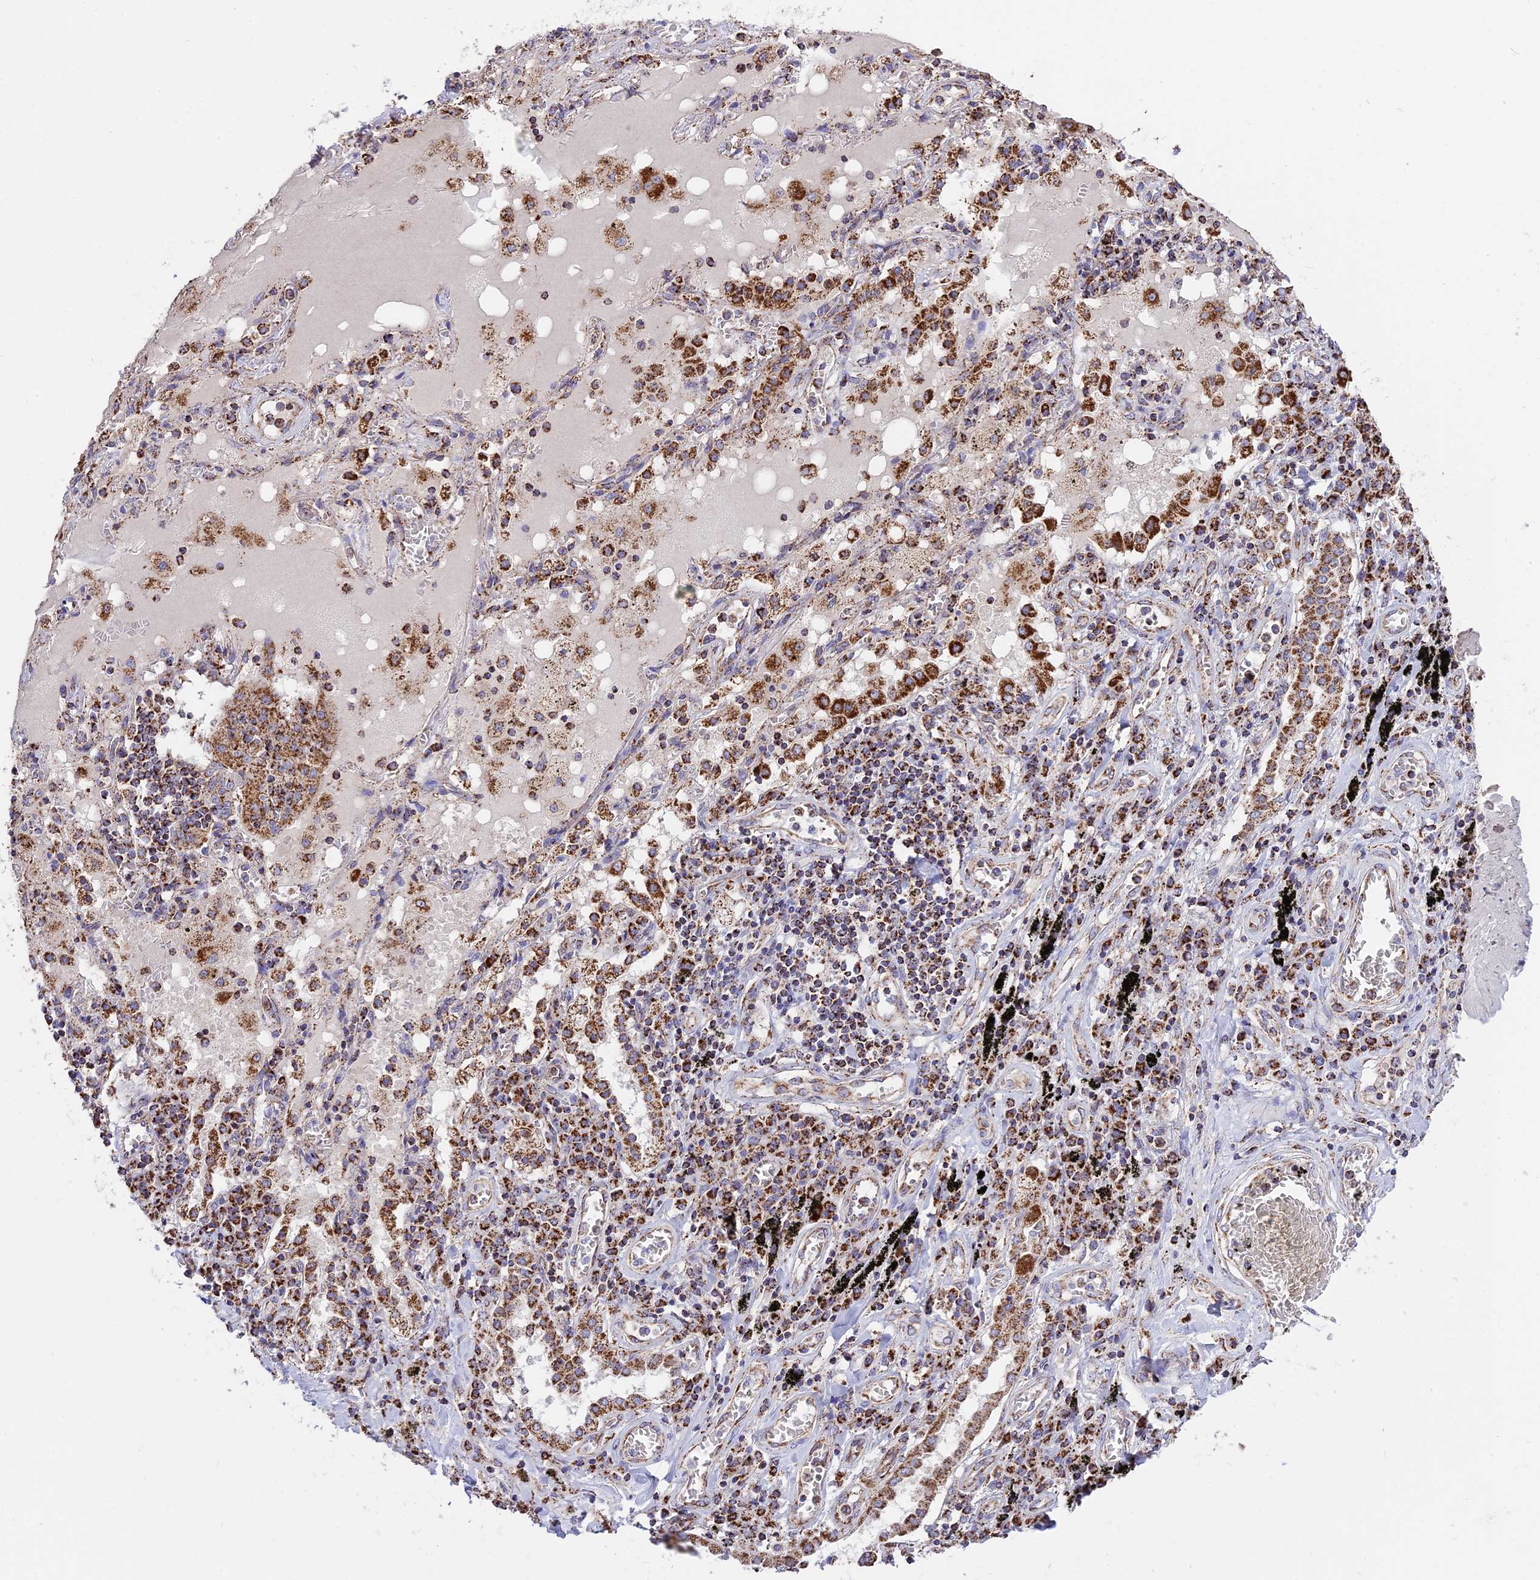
{"staining": {"intensity": "strong", "quantity": ">75%", "location": "cytoplasmic/membranous"}, "tissue": "lung cancer", "cell_type": "Tumor cells", "image_type": "cancer", "snomed": [{"axis": "morphology", "description": "Squamous cell carcinoma, NOS"}, {"axis": "topography", "description": "Lung"}], "caption": "Lung squamous cell carcinoma stained with a protein marker displays strong staining in tumor cells.", "gene": "TTC4", "patient": {"sex": "male", "age": 65}}